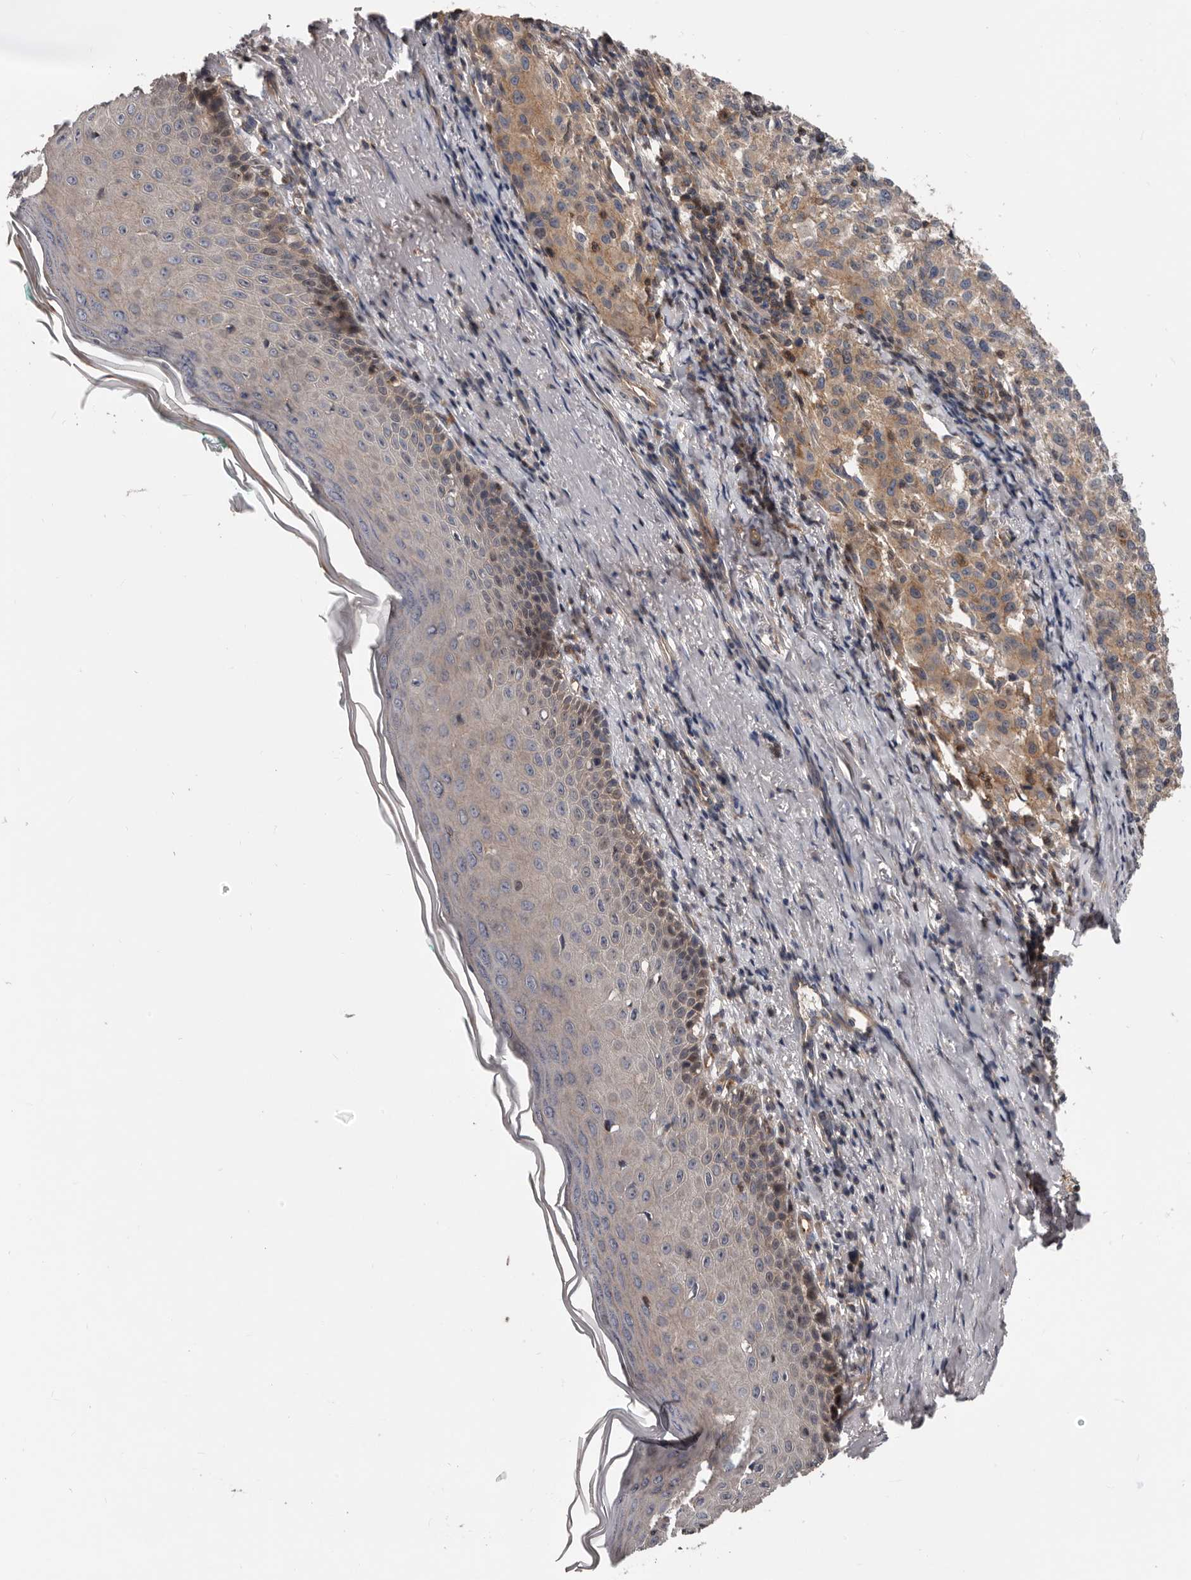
{"staining": {"intensity": "weak", "quantity": "<25%", "location": "cytoplasmic/membranous"}, "tissue": "melanoma", "cell_type": "Tumor cells", "image_type": "cancer", "snomed": [{"axis": "morphology", "description": "Necrosis, NOS"}, {"axis": "morphology", "description": "Malignant melanoma, NOS"}, {"axis": "topography", "description": "Skin"}], "caption": "Immunohistochemistry image of neoplastic tissue: human malignant melanoma stained with DAB (3,3'-diaminobenzidine) reveals no significant protein staining in tumor cells. (Brightfield microscopy of DAB immunohistochemistry (IHC) at high magnification).", "gene": "PNRC2", "patient": {"sex": "female", "age": 87}}